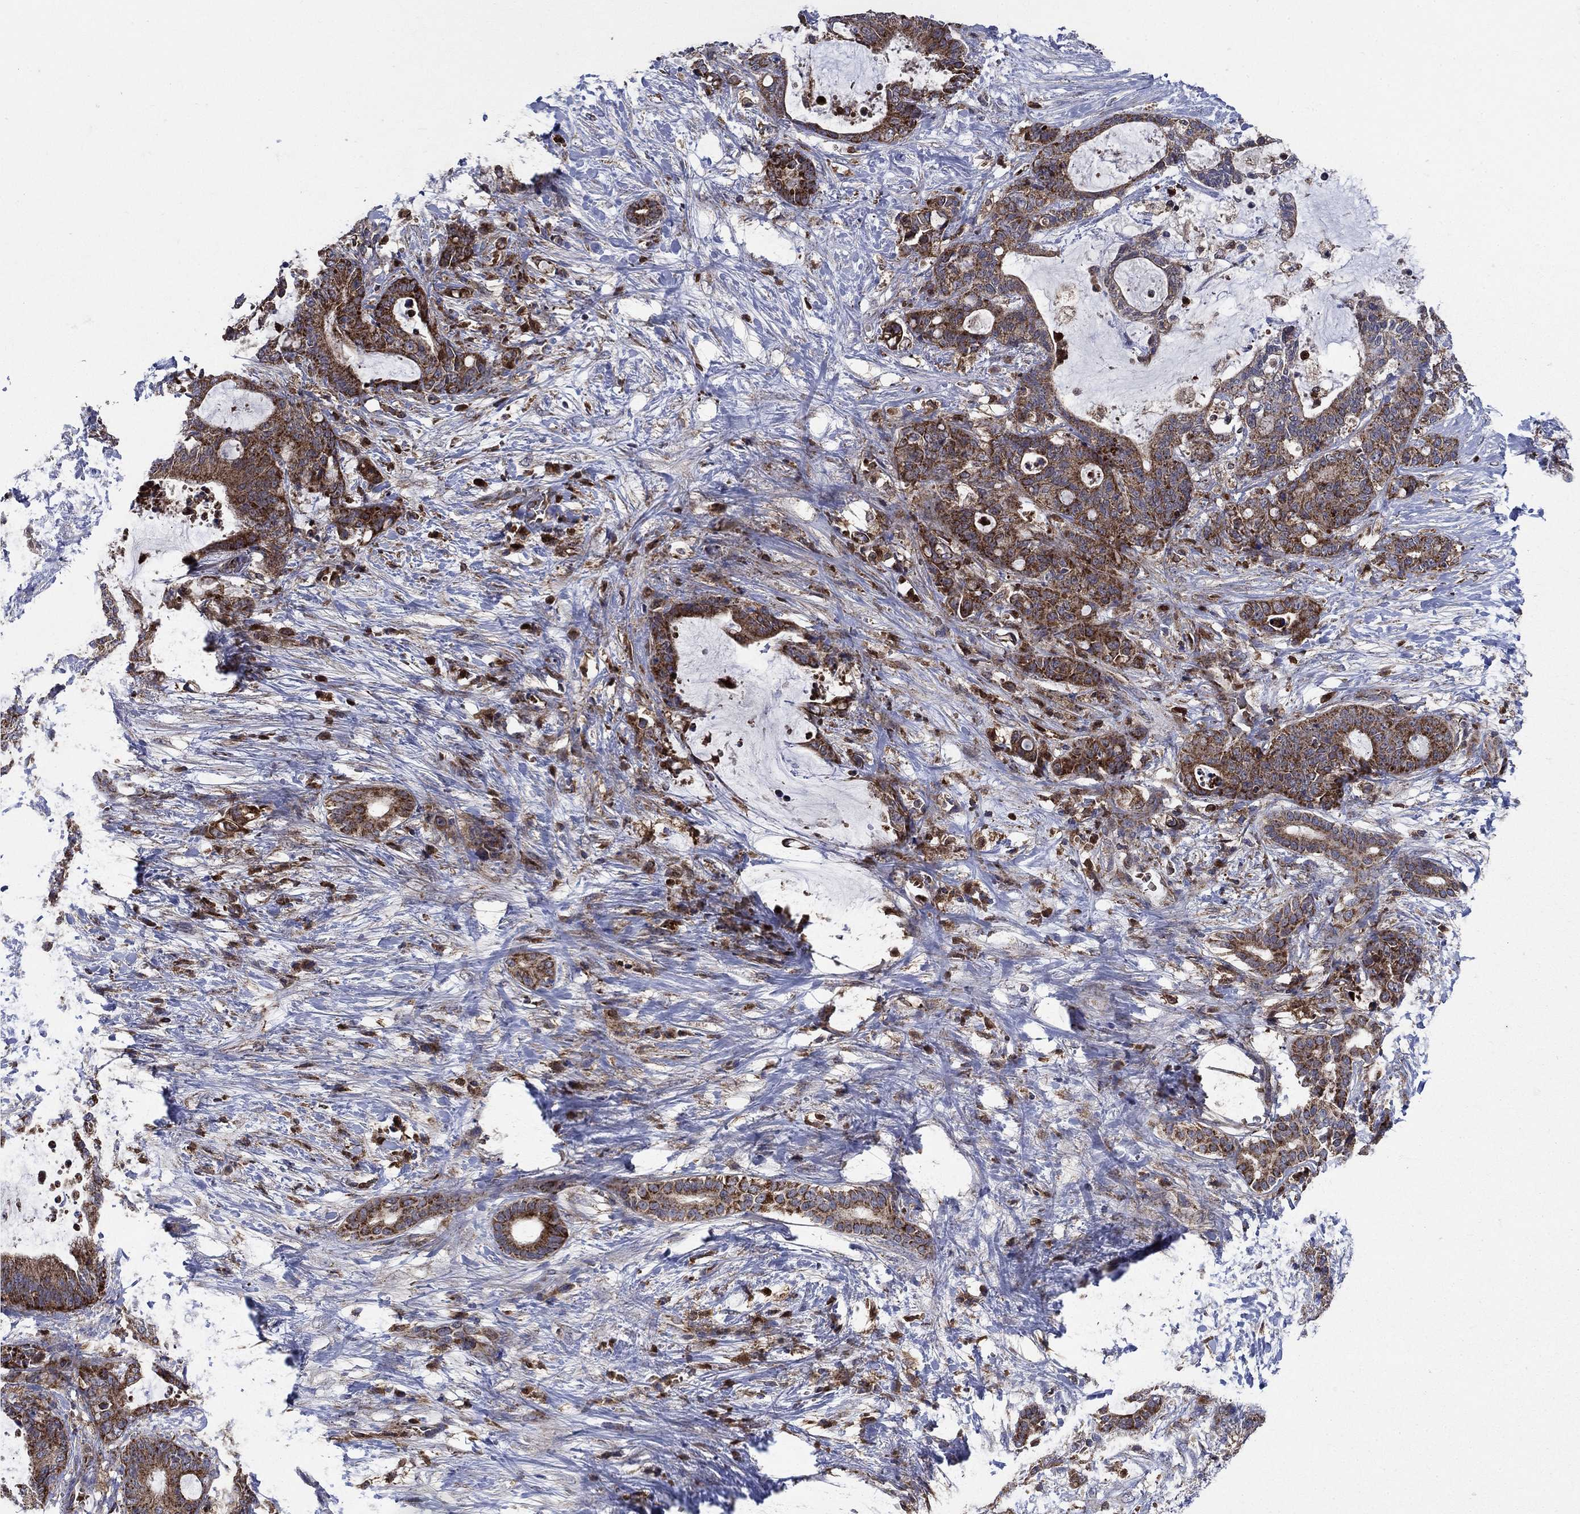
{"staining": {"intensity": "strong", "quantity": ">75%", "location": "cytoplasmic/membranous"}, "tissue": "liver cancer", "cell_type": "Tumor cells", "image_type": "cancer", "snomed": [{"axis": "morphology", "description": "Cholangiocarcinoma"}, {"axis": "topography", "description": "Liver"}], "caption": "Immunohistochemical staining of human liver cancer reveals strong cytoplasmic/membranous protein positivity in approximately >75% of tumor cells.", "gene": "RNF19B", "patient": {"sex": "female", "age": 73}}